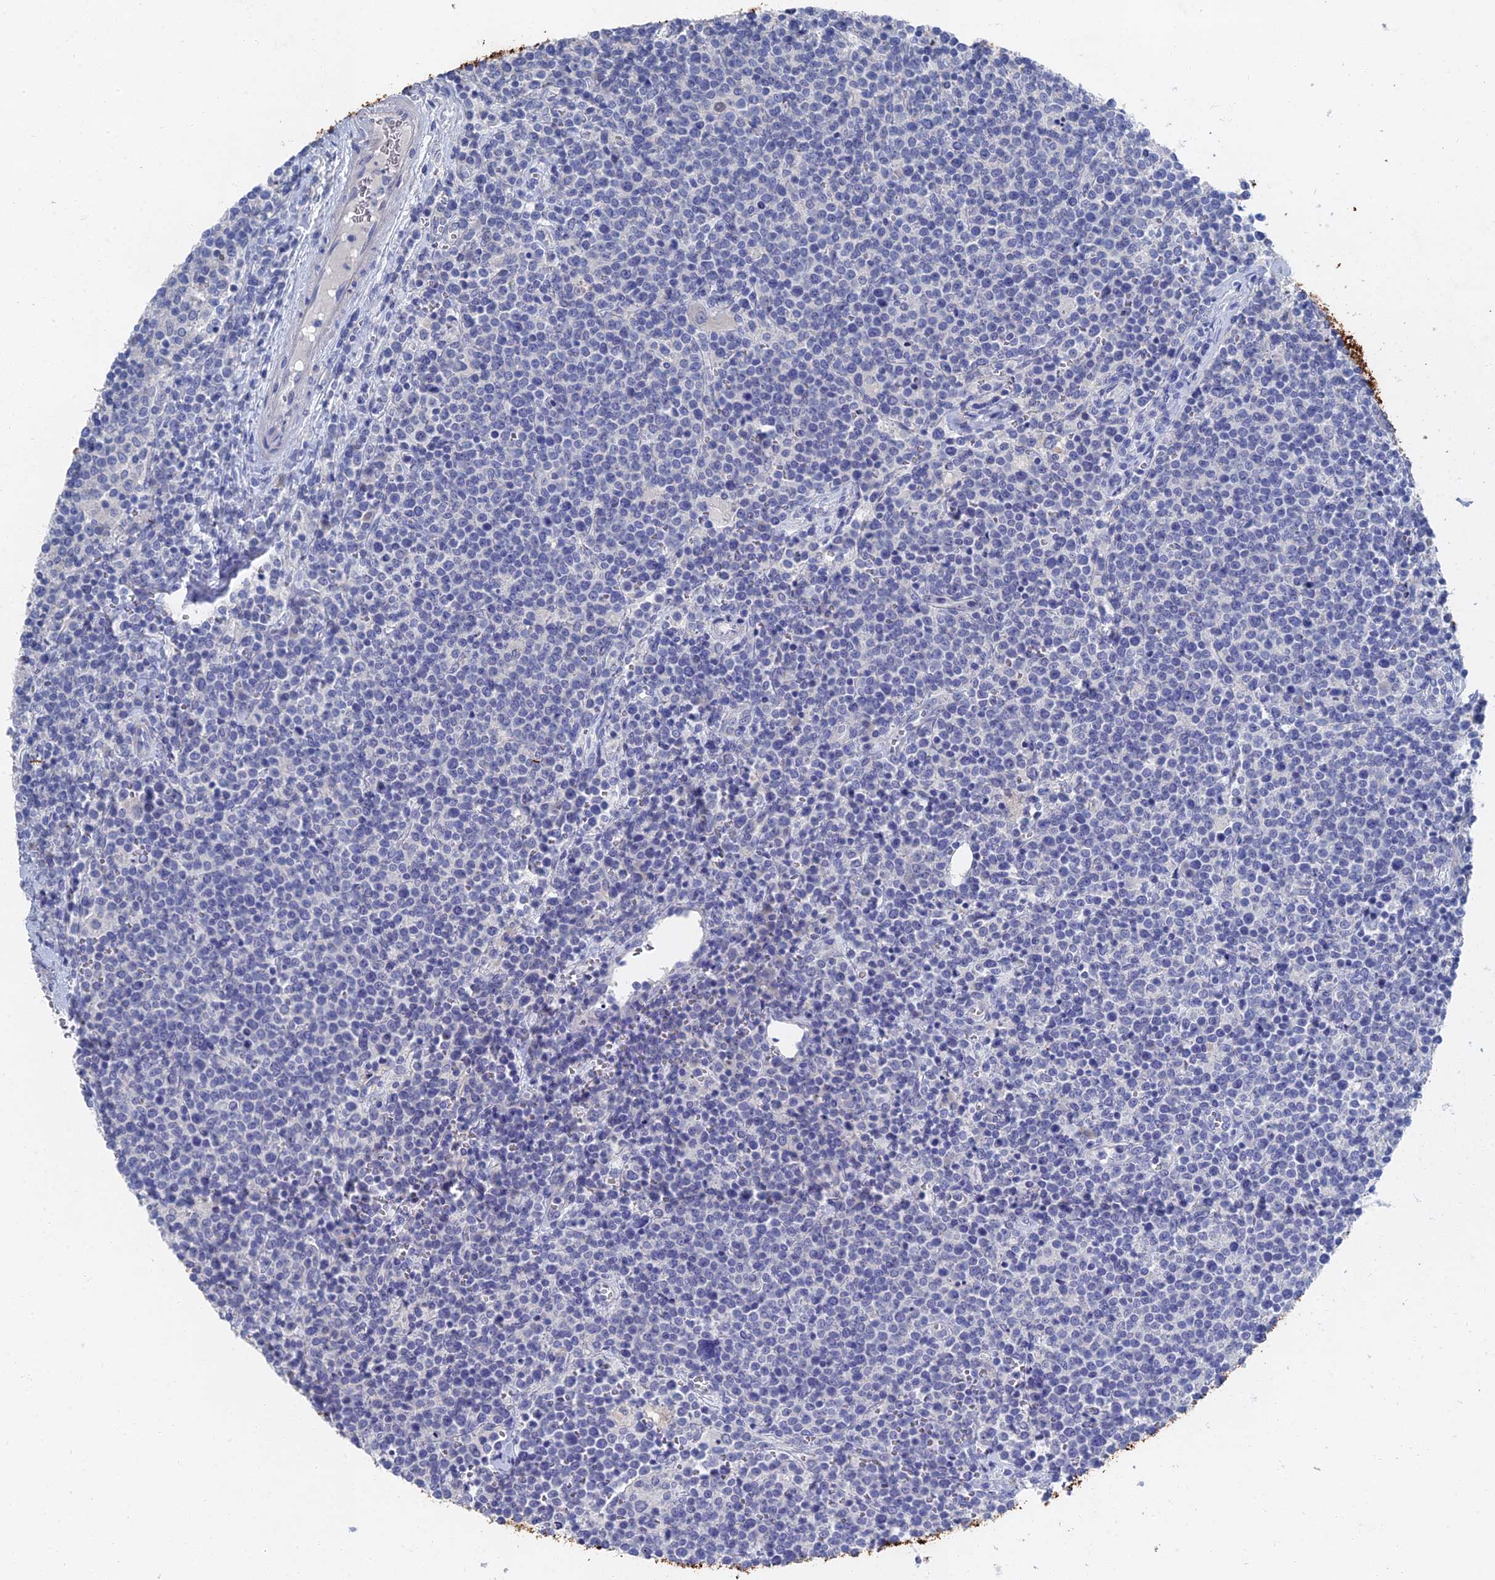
{"staining": {"intensity": "negative", "quantity": "none", "location": "none"}, "tissue": "lymphoma", "cell_type": "Tumor cells", "image_type": "cancer", "snomed": [{"axis": "morphology", "description": "Malignant lymphoma, non-Hodgkin's type, High grade"}, {"axis": "topography", "description": "Lymph node"}], "caption": "This is an immunohistochemistry photomicrograph of lymphoma. There is no expression in tumor cells.", "gene": "GFAP", "patient": {"sex": "male", "age": 61}}